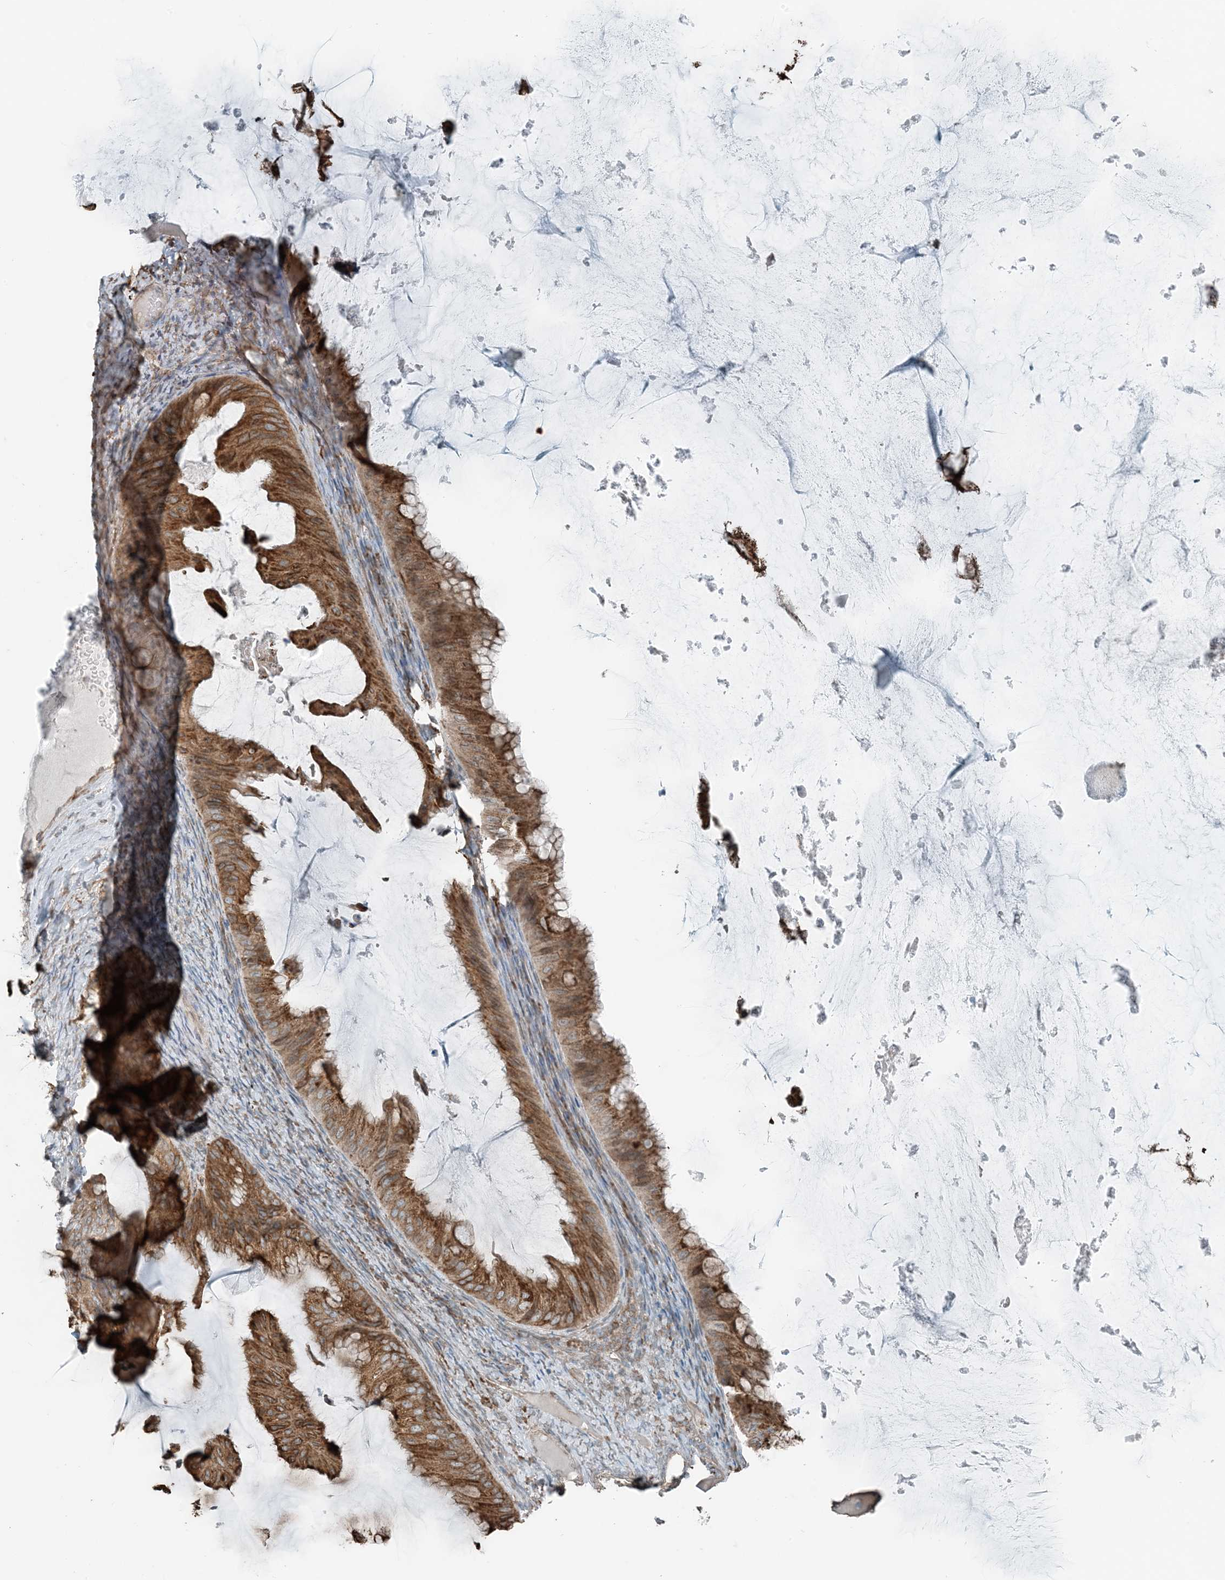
{"staining": {"intensity": "moderate", "quantity": ">75%", "location": "cytoplasmic/membranous,nuclear"}, "tissue": "ovarian cancer", "cell_type": "Tumor cells", "image_type": "cancer", "snomed": [{"axis": "morphology", "description": "Cystadenocarcinoma, mucinous, NOS"}, {"axis": "topography", "description": "Ovary"}], "caption": "Ovarian mucinous cystadenocarcinoma stained with immunohistochemistry (IHC) displays moderate cytoplasmic/membranous and nuclear positivity in approximately >75% of tumor cells.", "gene": "CERKL", "patient": {"sex": "female", "age": 61}}